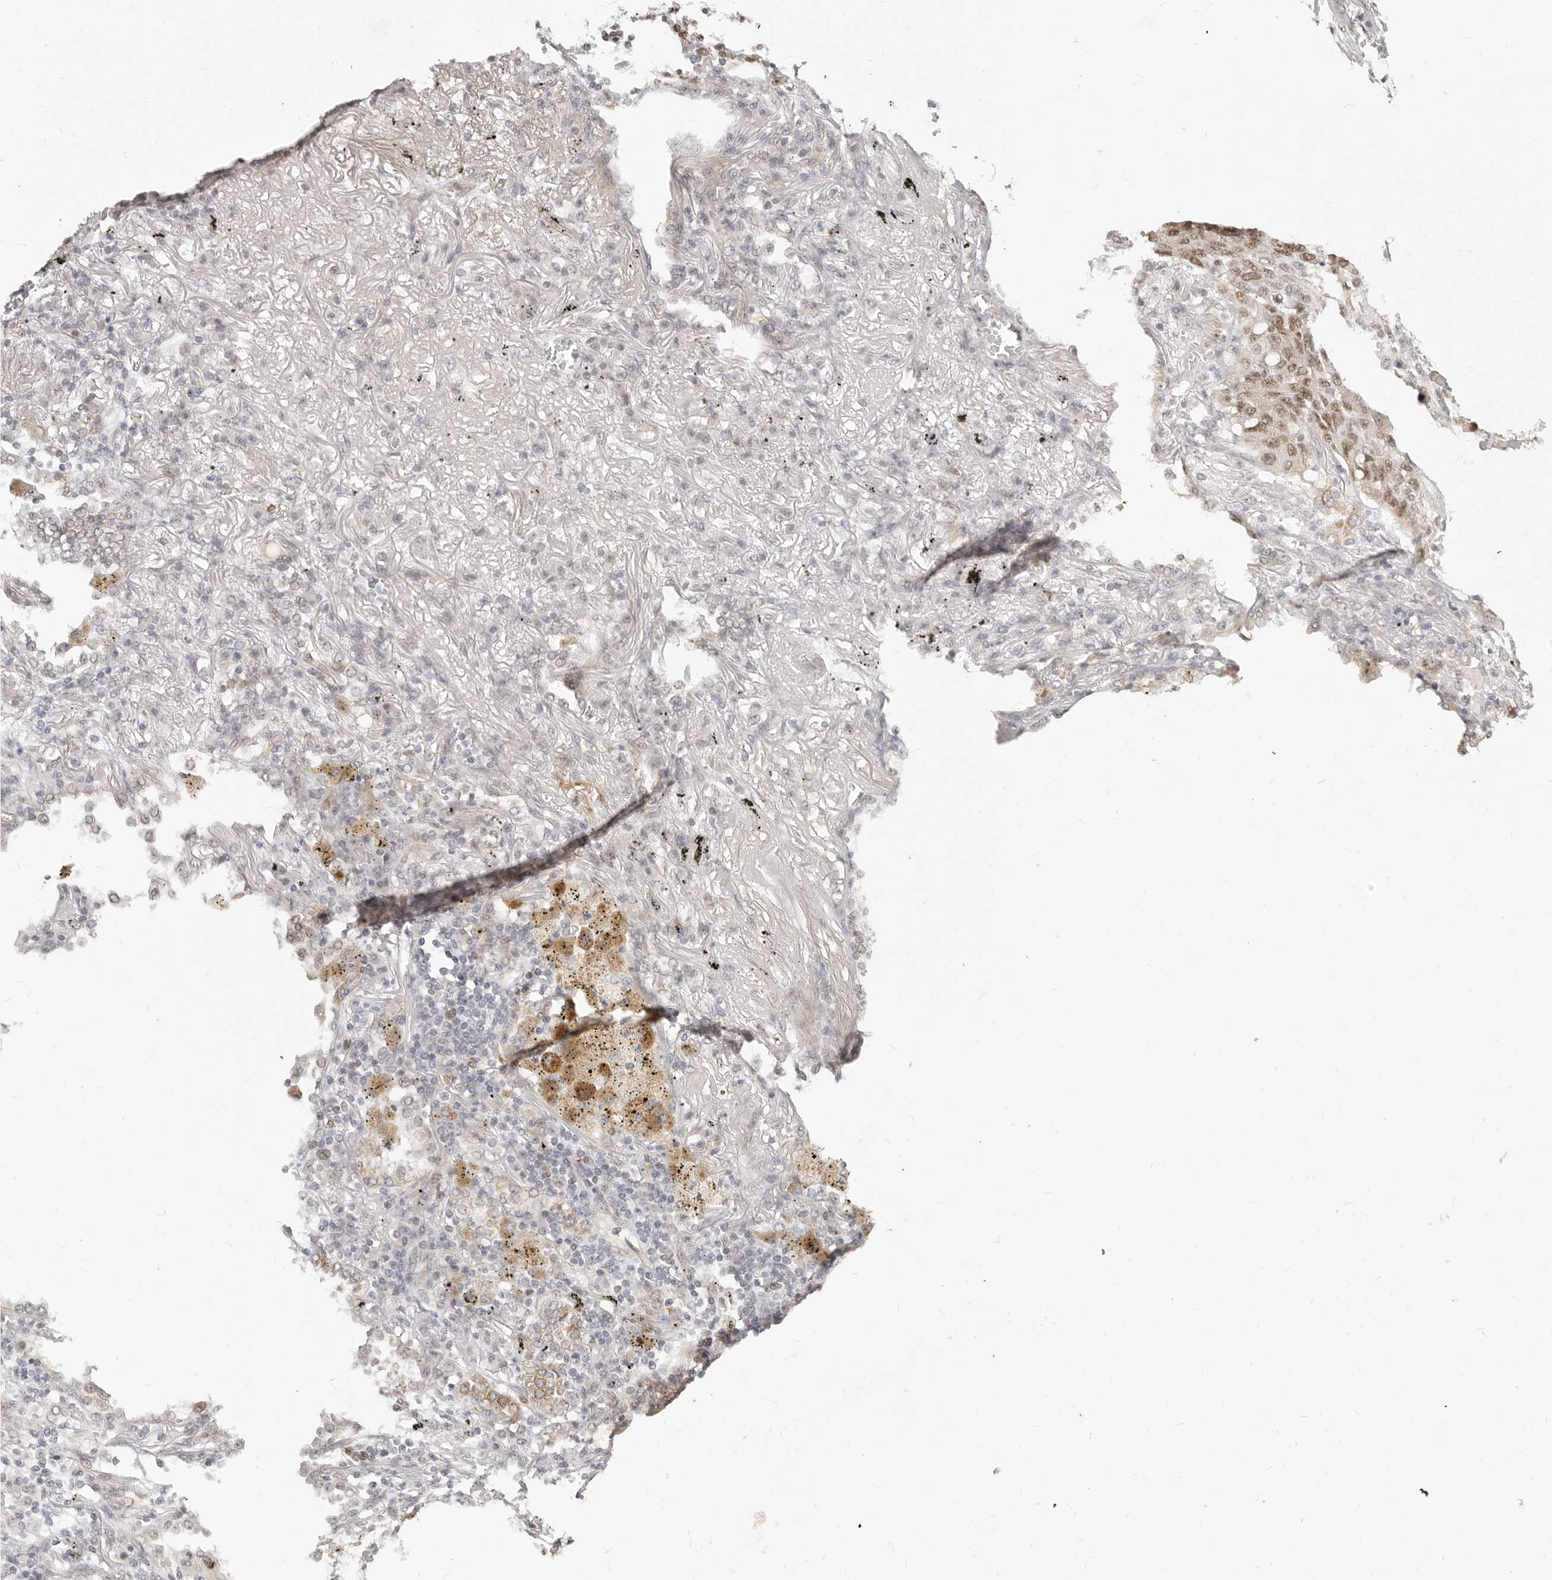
{"staining": {"intensity": "moderate", "quantity": "<25%", "location": "nuclear"}, "tissue": "lung cancer", "cell_type": "Tumor cells", "image_type": "cancer", "snomed": [{"axis": "morphology", "description": "Squamous cell carcinoma, NOS"}, {"axis": "topography", "description": "Lung"}], "caption": "Approximately <25% of tumor cells in squamous cell carcinoma (lung) exhibit moderate nuclear protein expression as visualized by brown immunohistochemical staining.", "gene": "RFC2", "patient": {"sex": "female", "age": 63}}